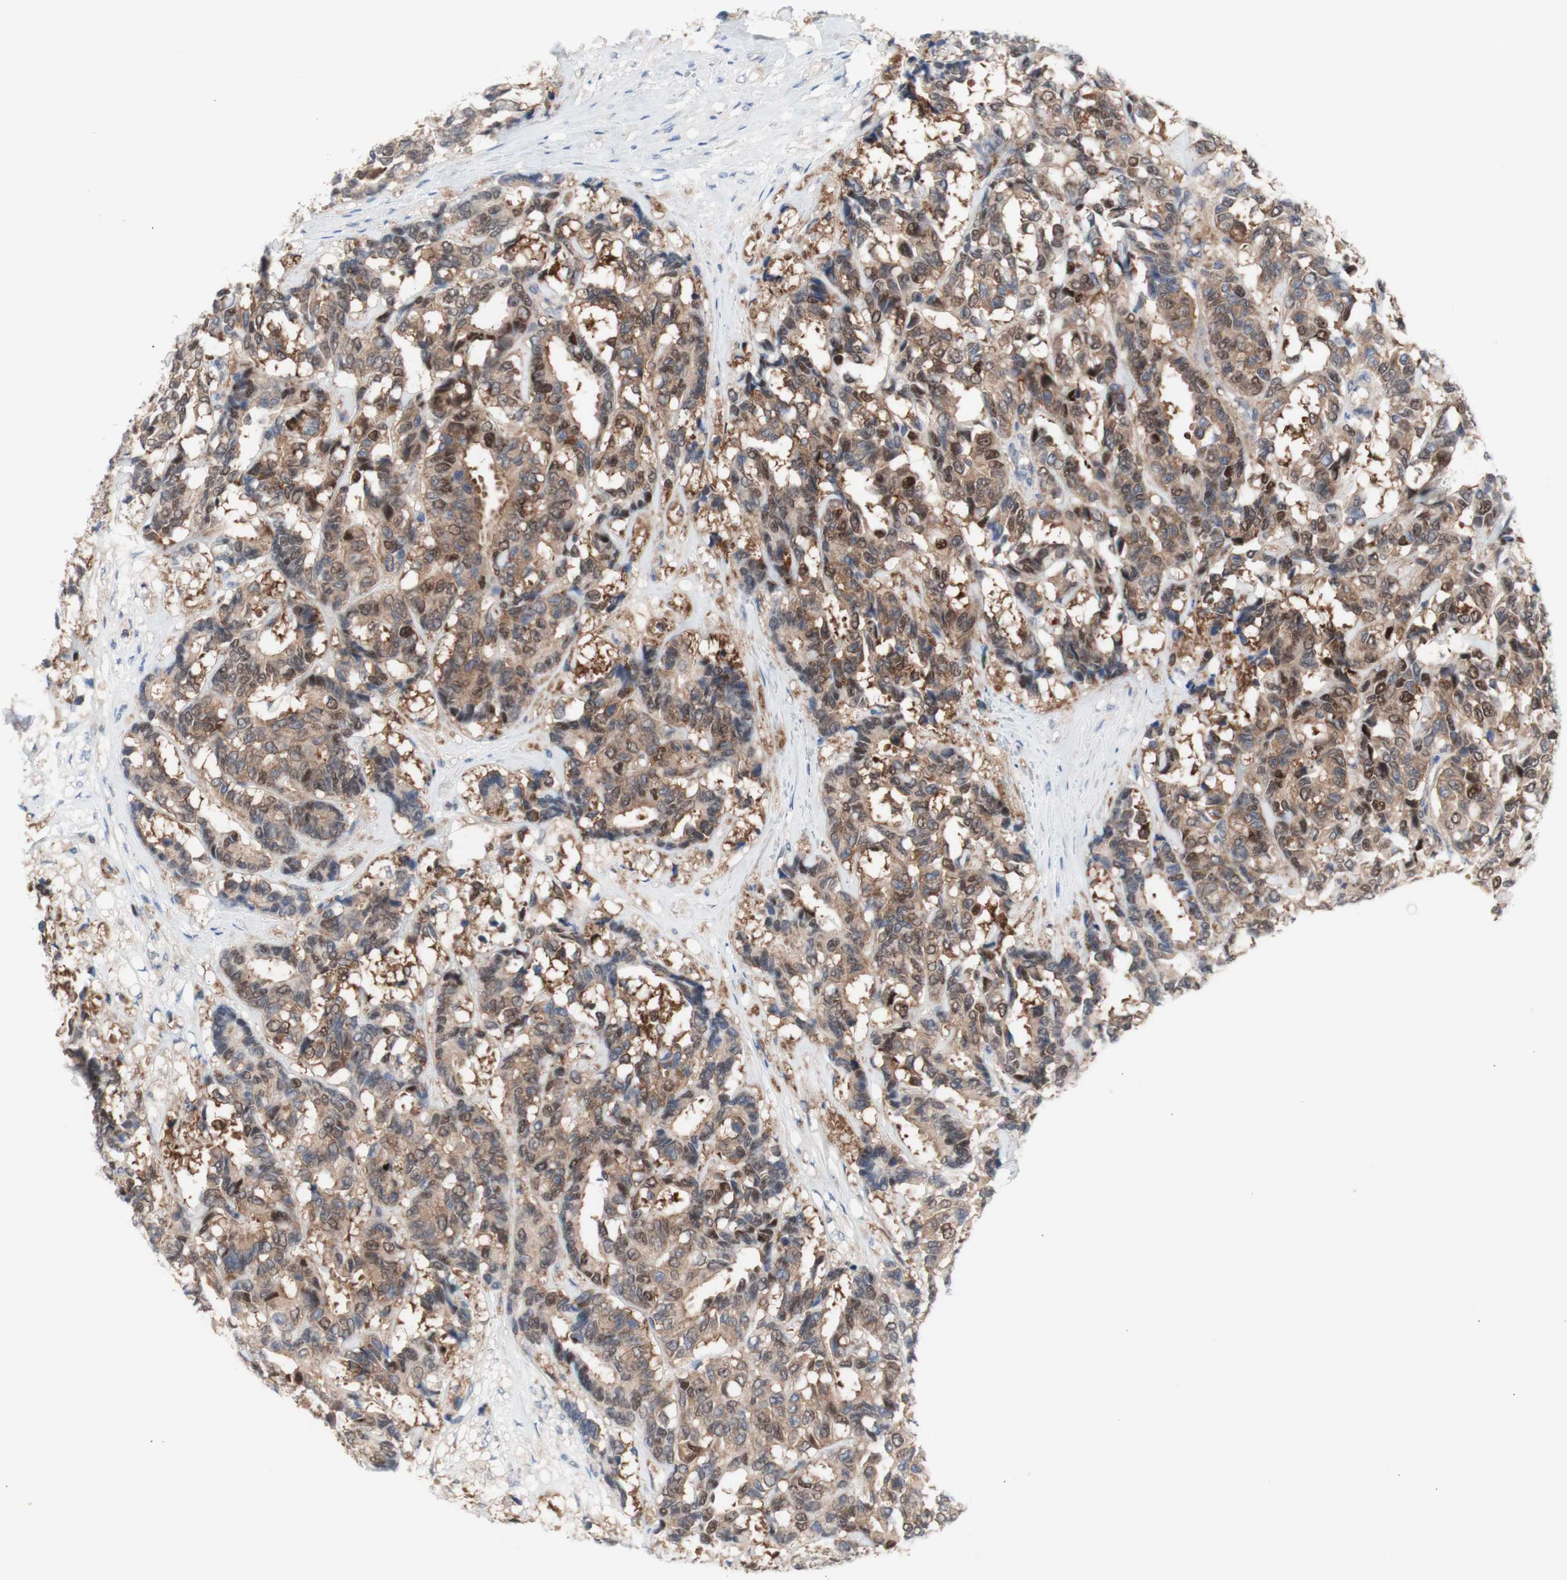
{"staining": {"intensity": "moderate", "quantity": ">75%", "location": "cytoplasmic/membranous,nuclear"}, "tissue": "breast cancer", "cell_type": "Tumor cells", "image_type": "cancer", "snomed": [{"axis": "morphology", "description": "Duct carcinoma"}, {"axis": "topography", "description": "Breast"}], "caption": "Brown immunohistochemical staining in breast cancer demonstrates moderate cytoplasmic/membranous and nuclear positivity in approximately >75% of tumor cells.", "gene": "PRMT5", "patient": {"sex": "female", "age": 87}}